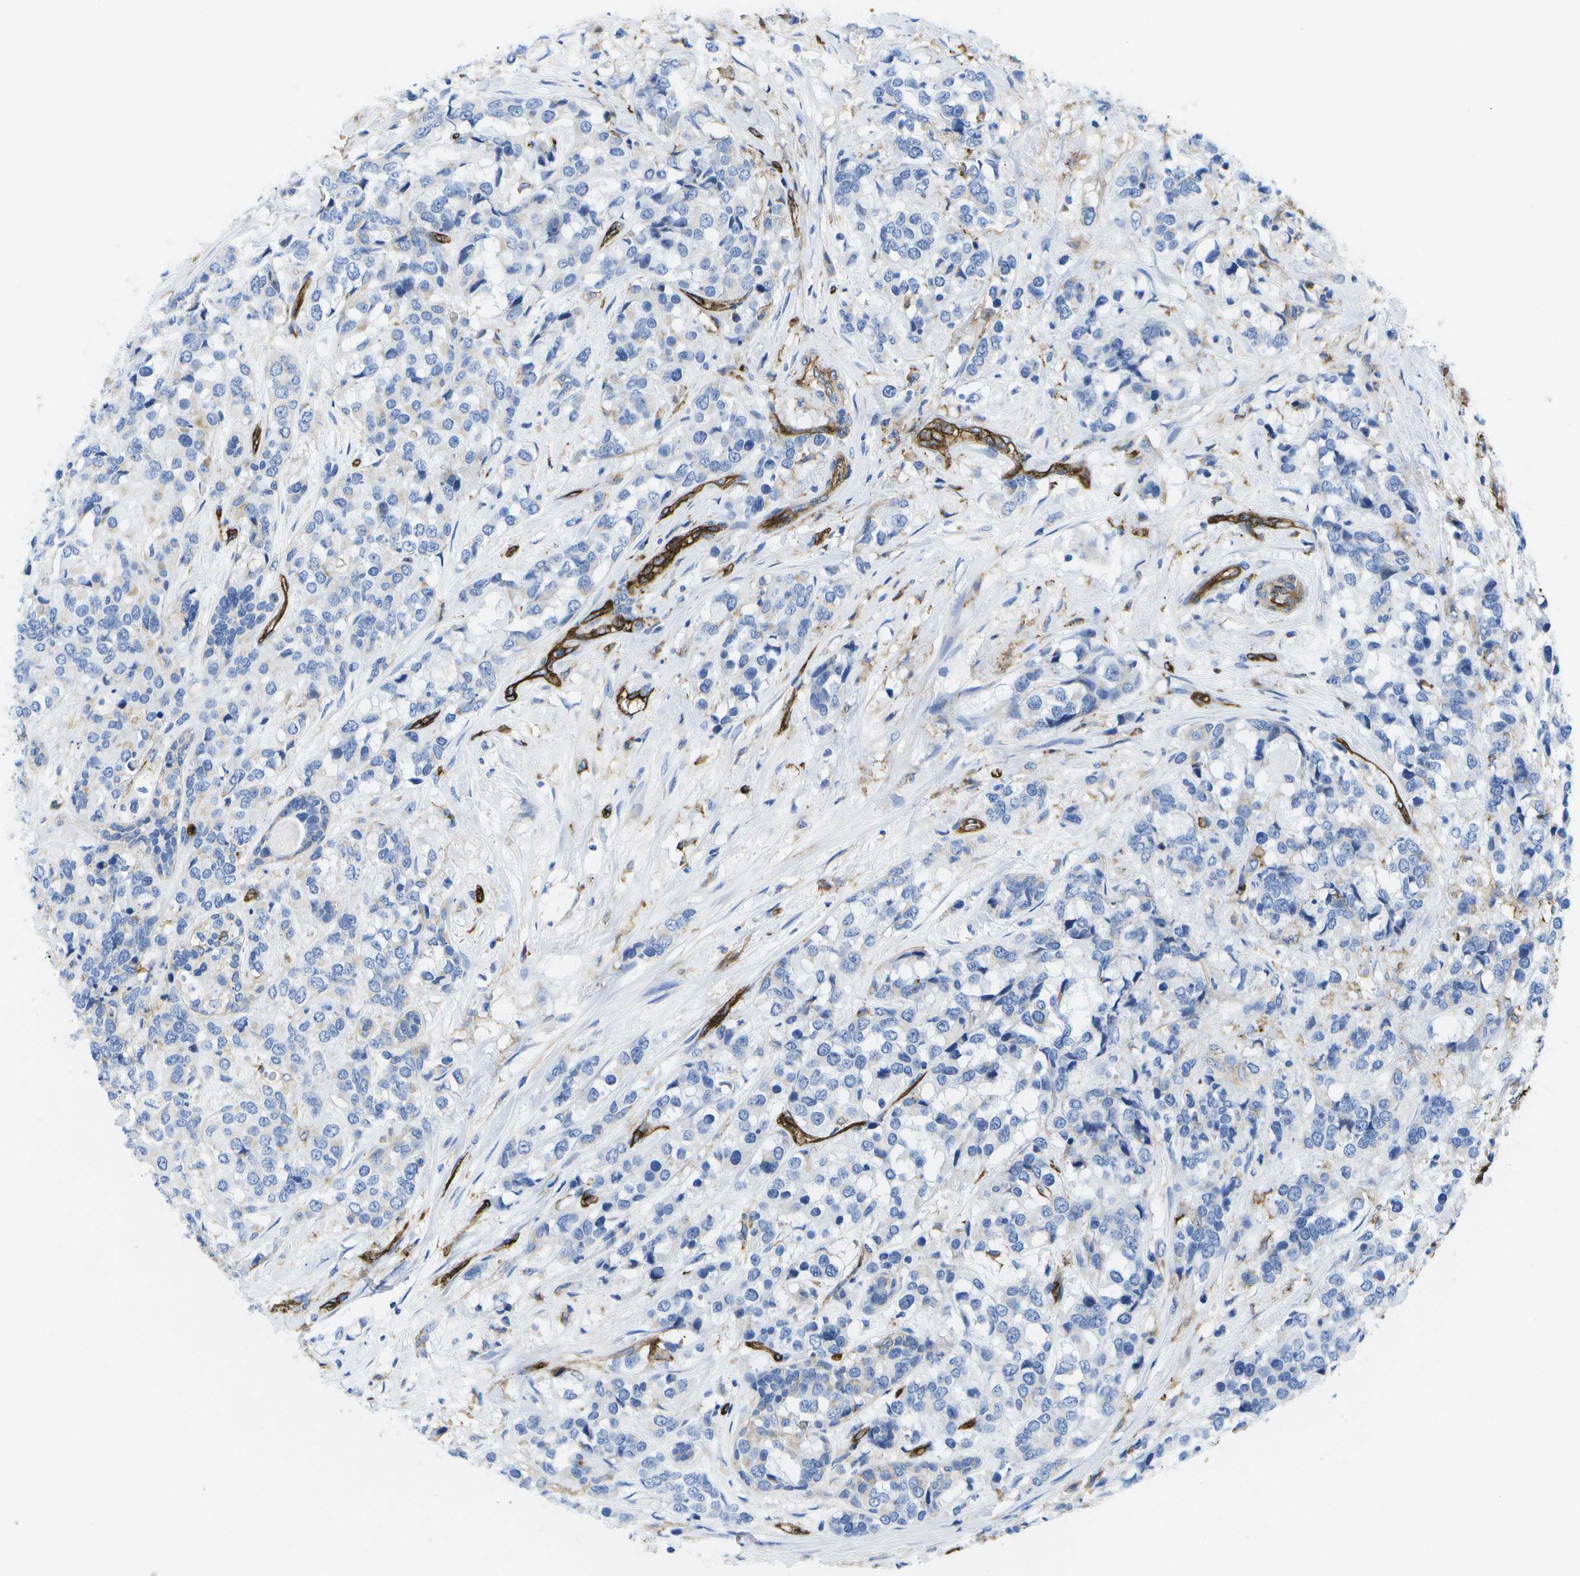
{"staining": {"intensity": "negative", "quantity": "none", "location": "none"}, "tissue": "breast cancer", "cell_type": "Tumor cells", "image_type": "cancer", "snomed": [{"axis": "morphology", "description": "Lobular carcinoma"}, {"axis": "topography", "description": "Breast"}], "caption": "Breast lobular carcinoma was stained to show a protein in brown. There is no significant positivity in tumor cells.", "gene": "DYSF", "patient": {"sex": "female", "age": 59}}